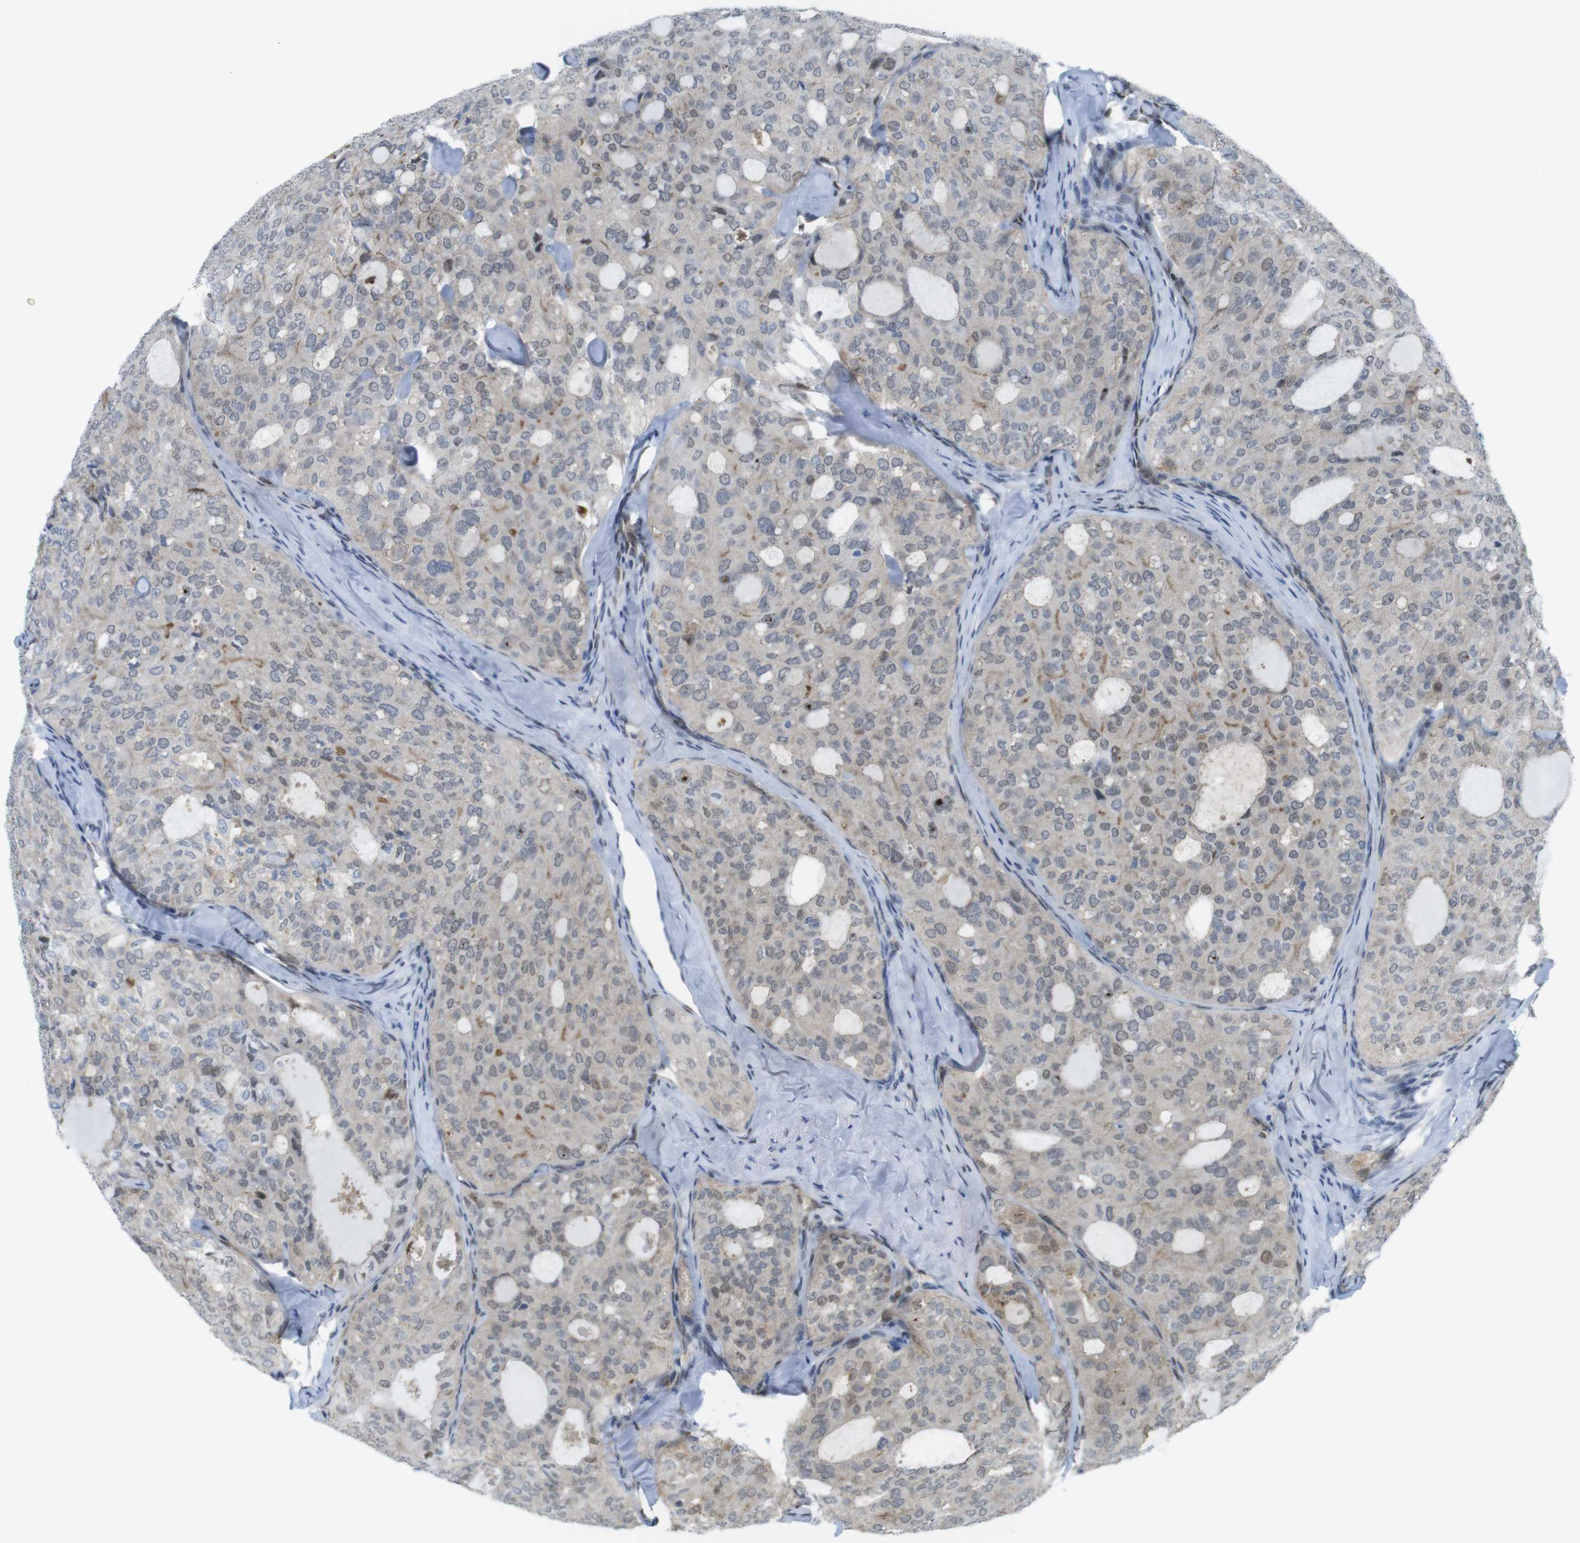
{"staining": {"intensity": "weak", "quantity": "<25%", "location": "nuclear"}, "tissue": "thyroid cancer", "cell_type": "Tumor cells", "image_type": "cancer", "snomed": [{"axis": "morphology", "description": "Follicular adenoma carcinoma, NOS"}, {"axis": "topography", "description": "Thyroid gland"}], "caption": "DAB (3,3'-diaminobenzidine) immunohistochemical staining of human thyroid cancer (follicular adenoma carcinoma) exhibits no significant staining in tumor cells.", "gene": "UBB", "patient": {"sex": "male", "age": 75}}